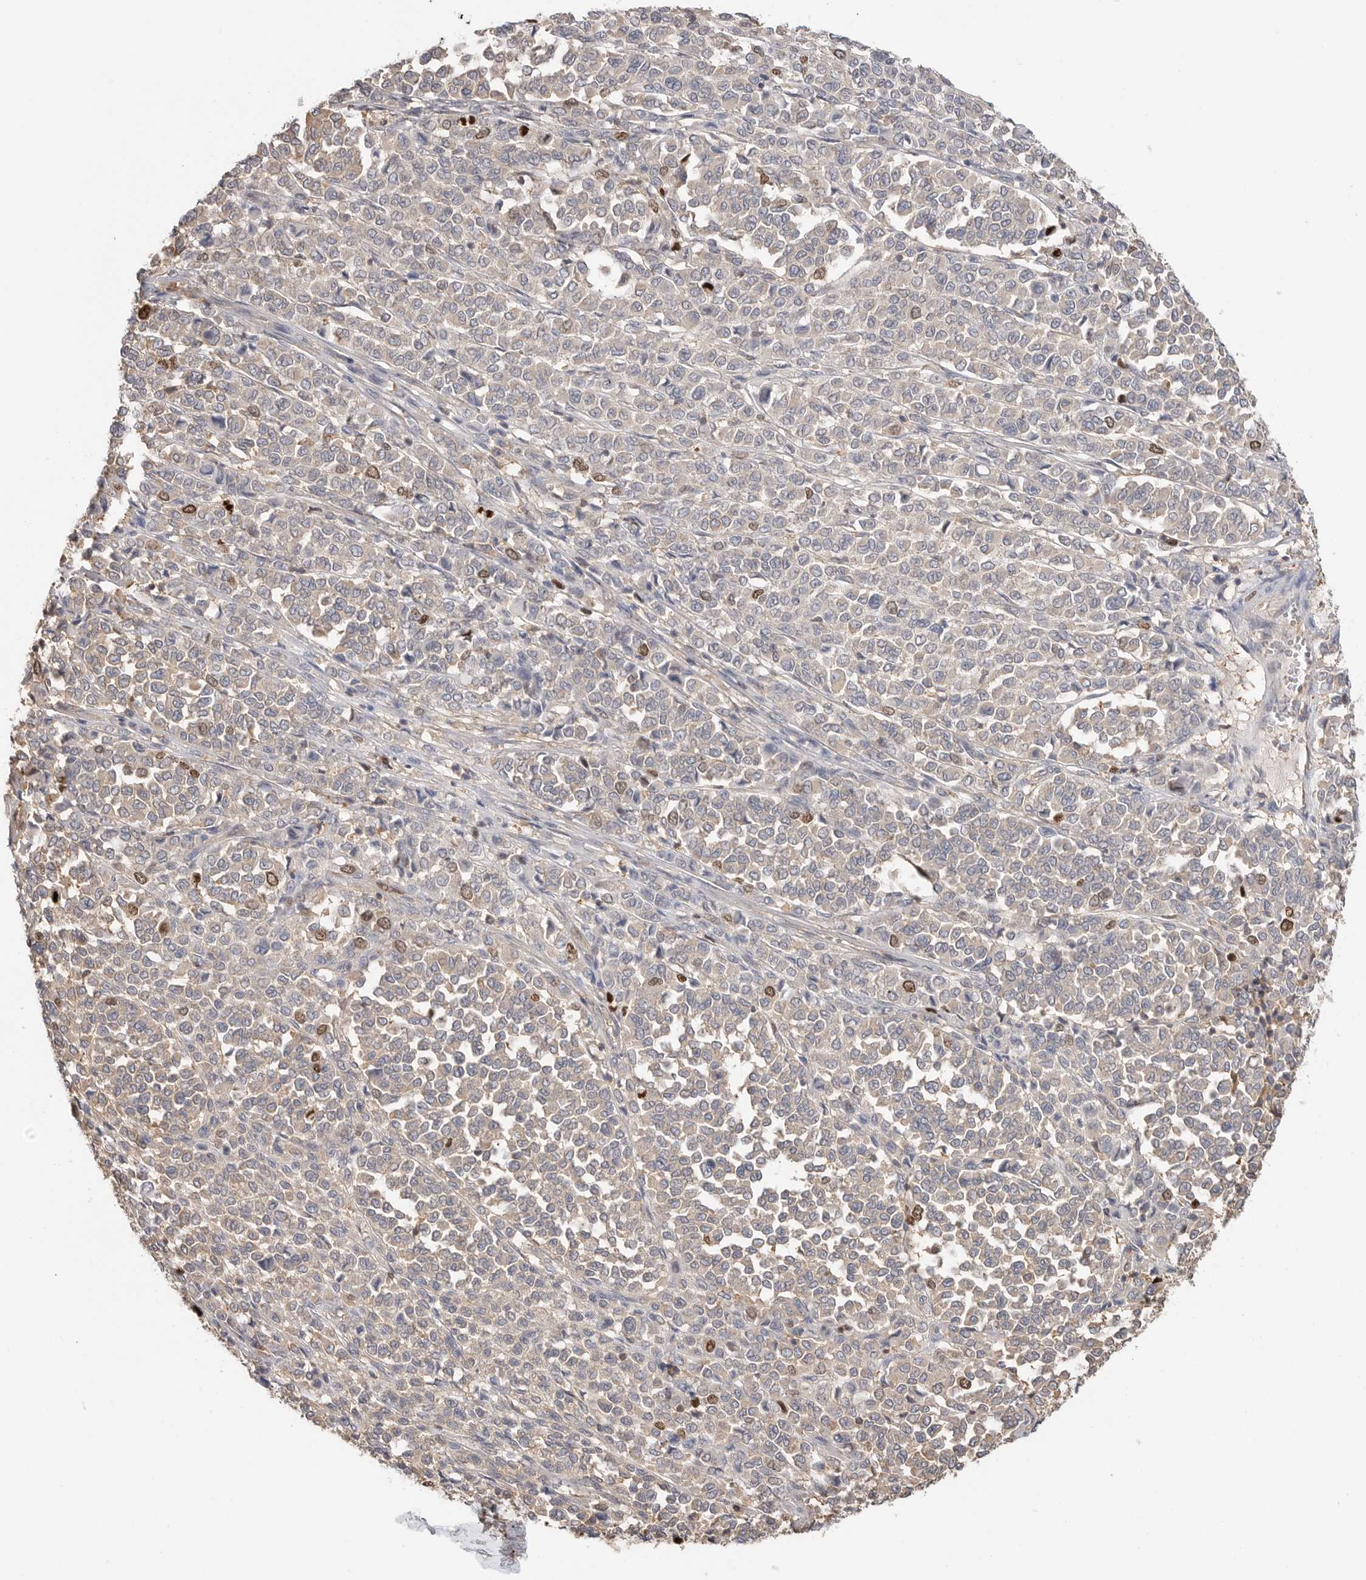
{"staining": {"intensity": "moderate", "quantity": "<25%", "location": "cytoplasmic/membranous,nuclear"}, "tissue": "melanoma", "cell_type": "Tumor cells", "image_type": "cancer", "snomed": [{"axis": "morphology", "description": "Malignant melanoma, Metastatic site"}, {"axis": "topography", "description": "Pancreas"}], "caption": "Moderate cytoplasmic/membranous and nuclear protein positivity is seen in about <25% of tumor cells in malignant melanoma (metastatic site). The protein of interest is stained brown, and the nuclei are stained in blue (DAB IHC with brightfield microscopy, high magnification).", "gene": "TOP2A", "patient": {"sex": "female", "age": 30}}